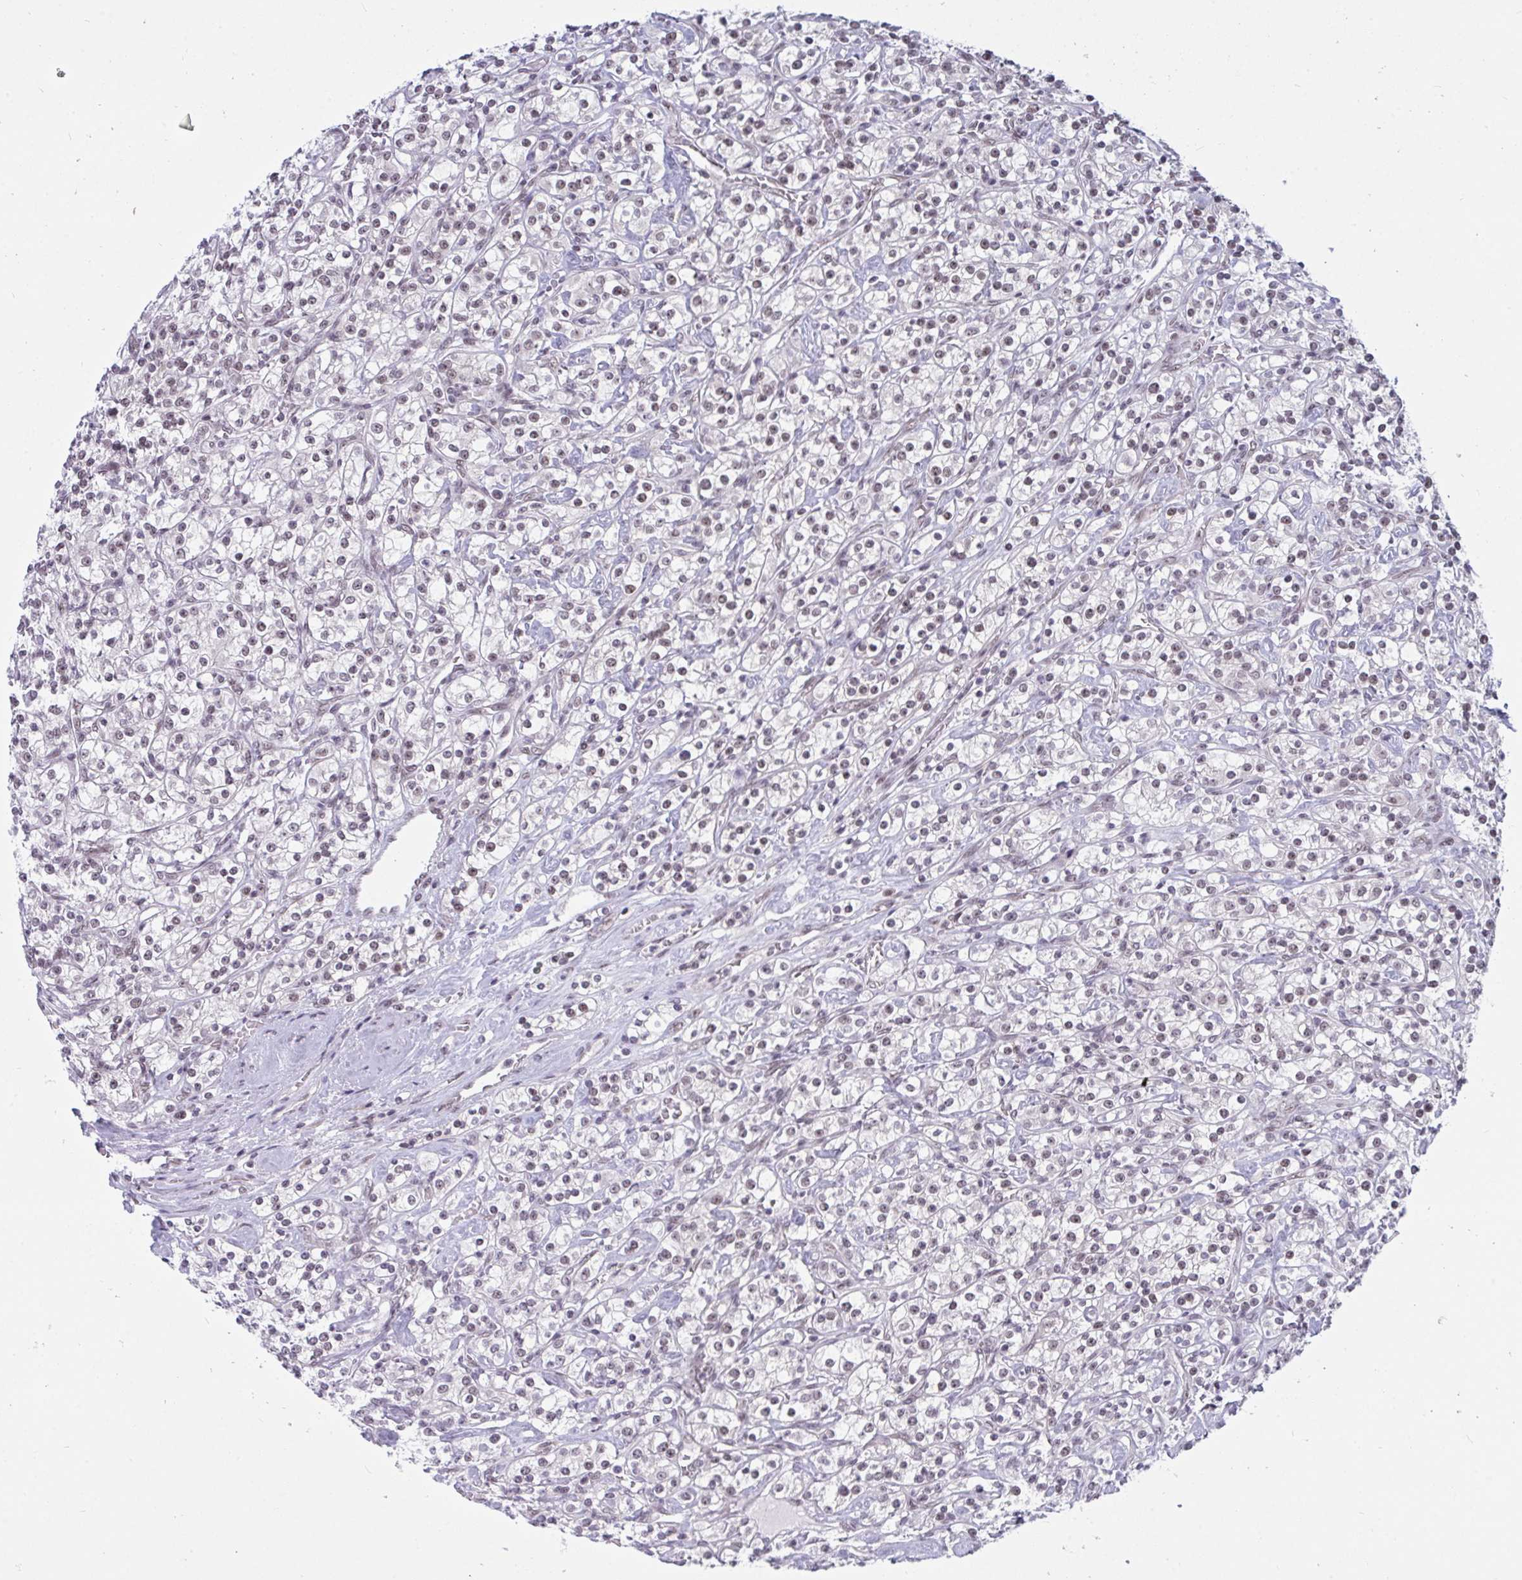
{"staining": {"intensity": "weak", "quantity": "<25%", "location": "nuclear"}, "tissue": "renal cancer", "cell_type": "Tumor cells", "image_type": "cancer", "snomed": [{"axis": "morphology", "description": "Adenocarcinoma, NOS"}, {"axis": "topography", "description": "Kidney"}], "caption": "Immunohistochemistry of human renal cancer displays no expression in tumor cells.", "gene": "PRR14", "patient": {"sex": "male", "age": 77}}